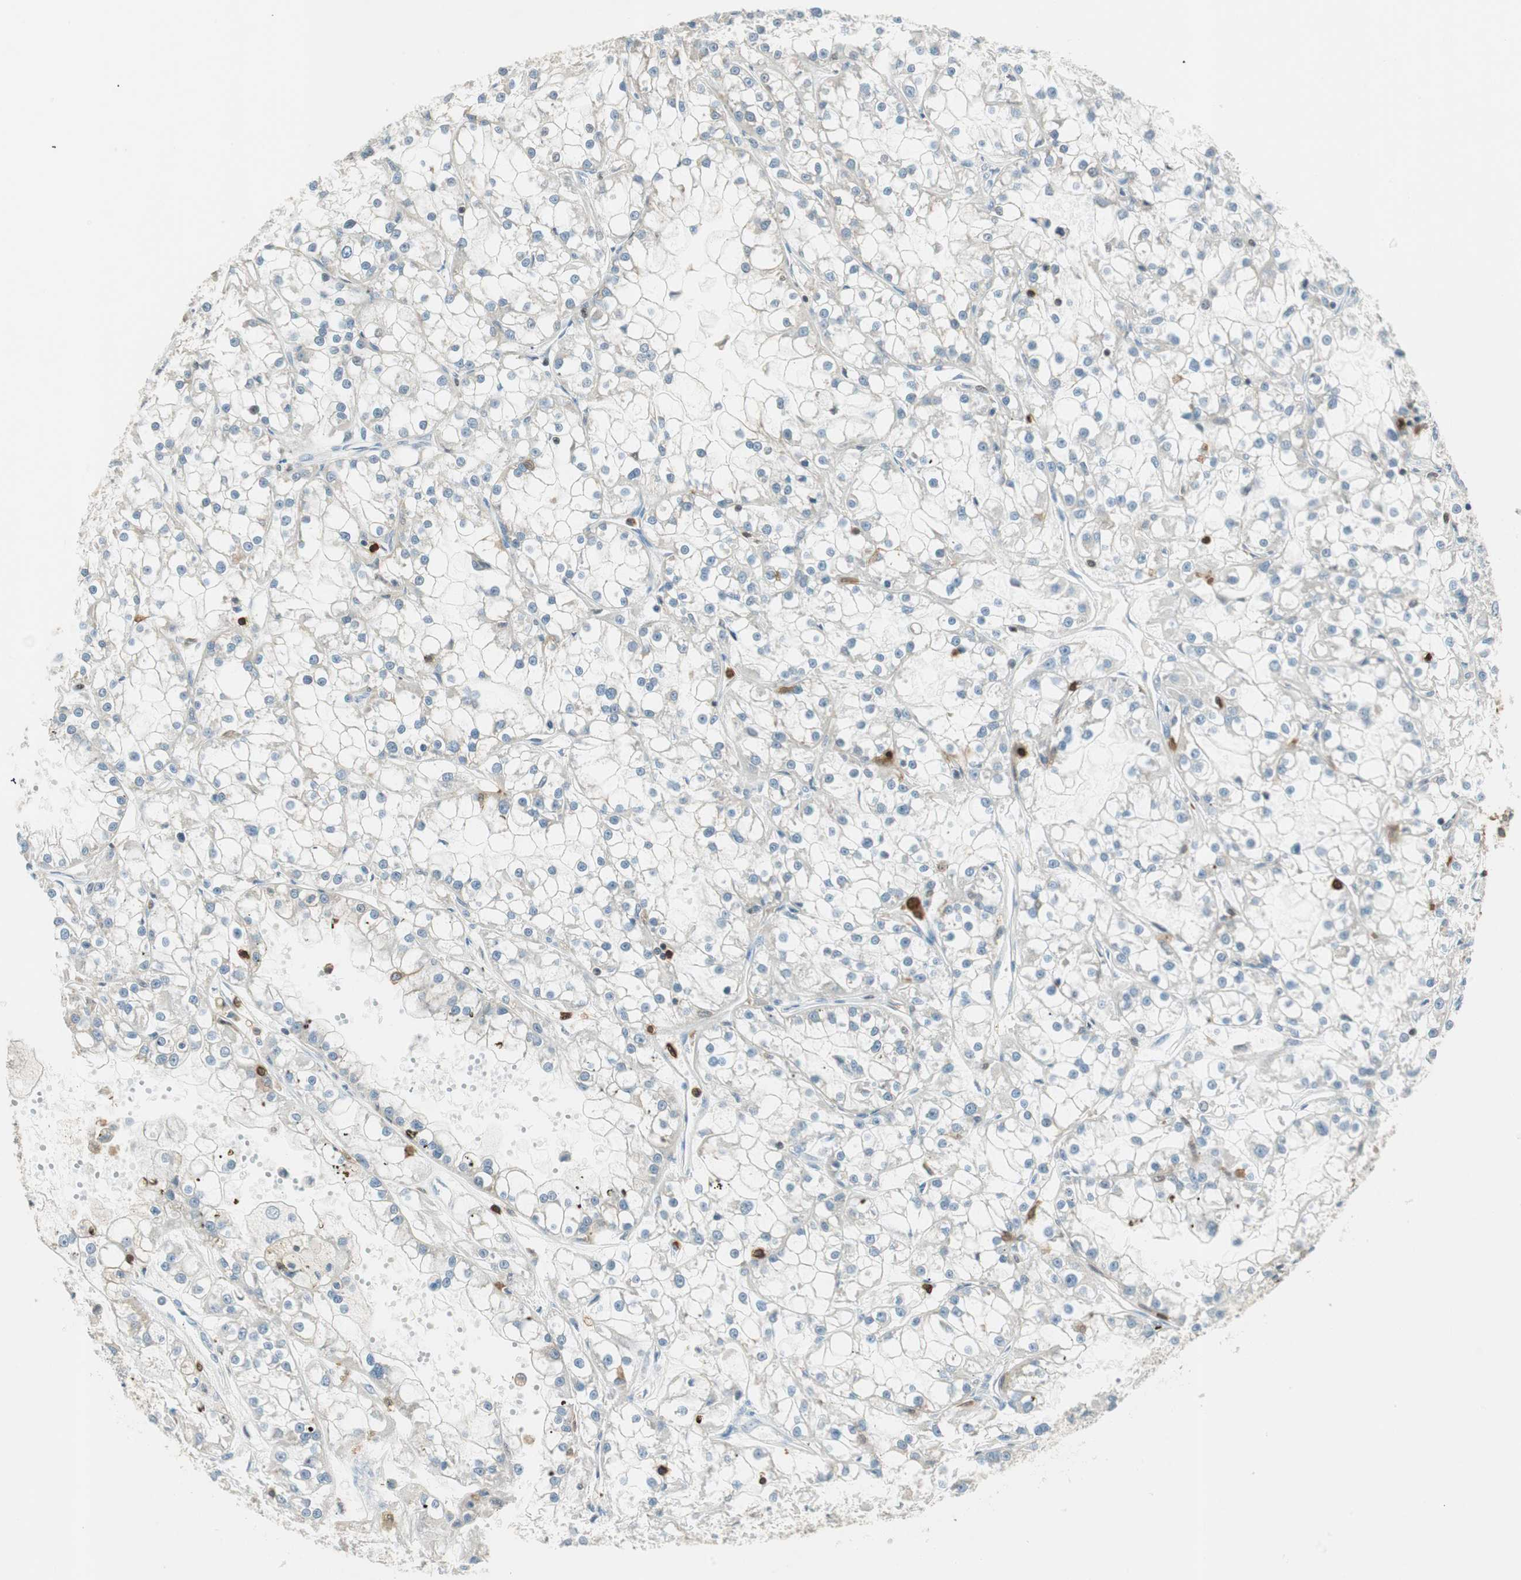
{"staining": {"intensity": "negative", "quantity": "none", "location": "none"}, "tissue": "renal cancer", "cell_type": "Tumor cells", "image_type": "cancer", "snomed": [{"axis": "morphology", "description": "Adenocarcinoma, NOS"}, {"axis": "topography", "description": "Kidney"}], "caption": "Tumor cells show no significant staining in renal cancer (adenocarcinoma).", "gene": "HPGD", "patient": {"sex": "female", "age": 52}}